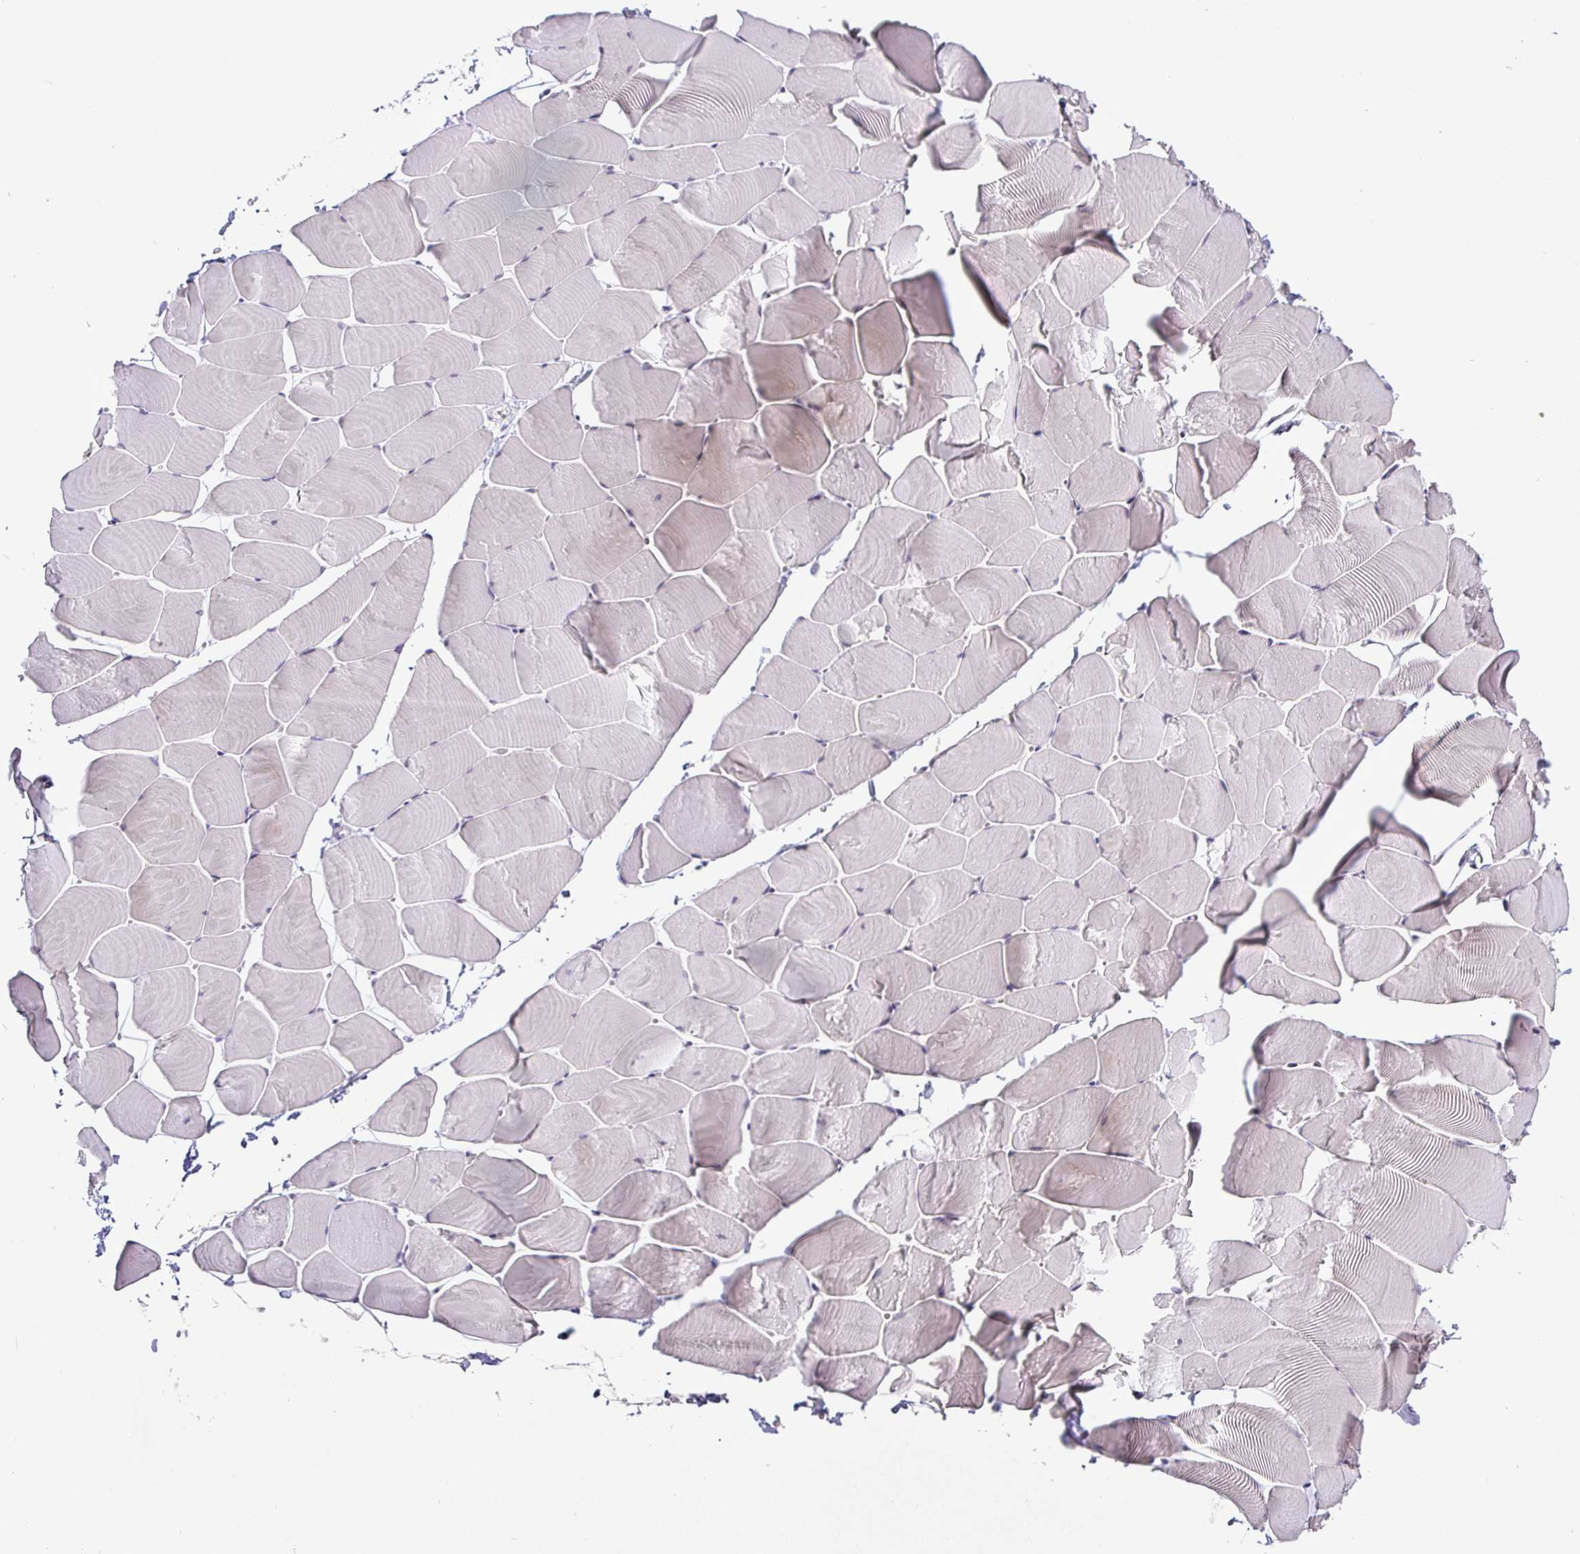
{"staining": {"intensity": "negative", "quantity": "none", "location": "none"}, "tissue": "skeletal muscle", "cell_type": "Myocytes", "image_type": "normal", "snomed": [{"axis": "morphology", "description": "Normal tissue, NOS"}, {"axis": "topography", "description": "Skeletal muscle"}], "caption": "High magnification brightfield microscopy of unremarkable skeletal muscle stained with DAB (brown) and counterstained with hematoxylin (blue): myocytes show no significant staining. (Brightfield microscopy of DAB immunohistochemistry (IHC) at high magnification).", "gene": "NUP188", "patient": {"sex": "male", "age": 25}}